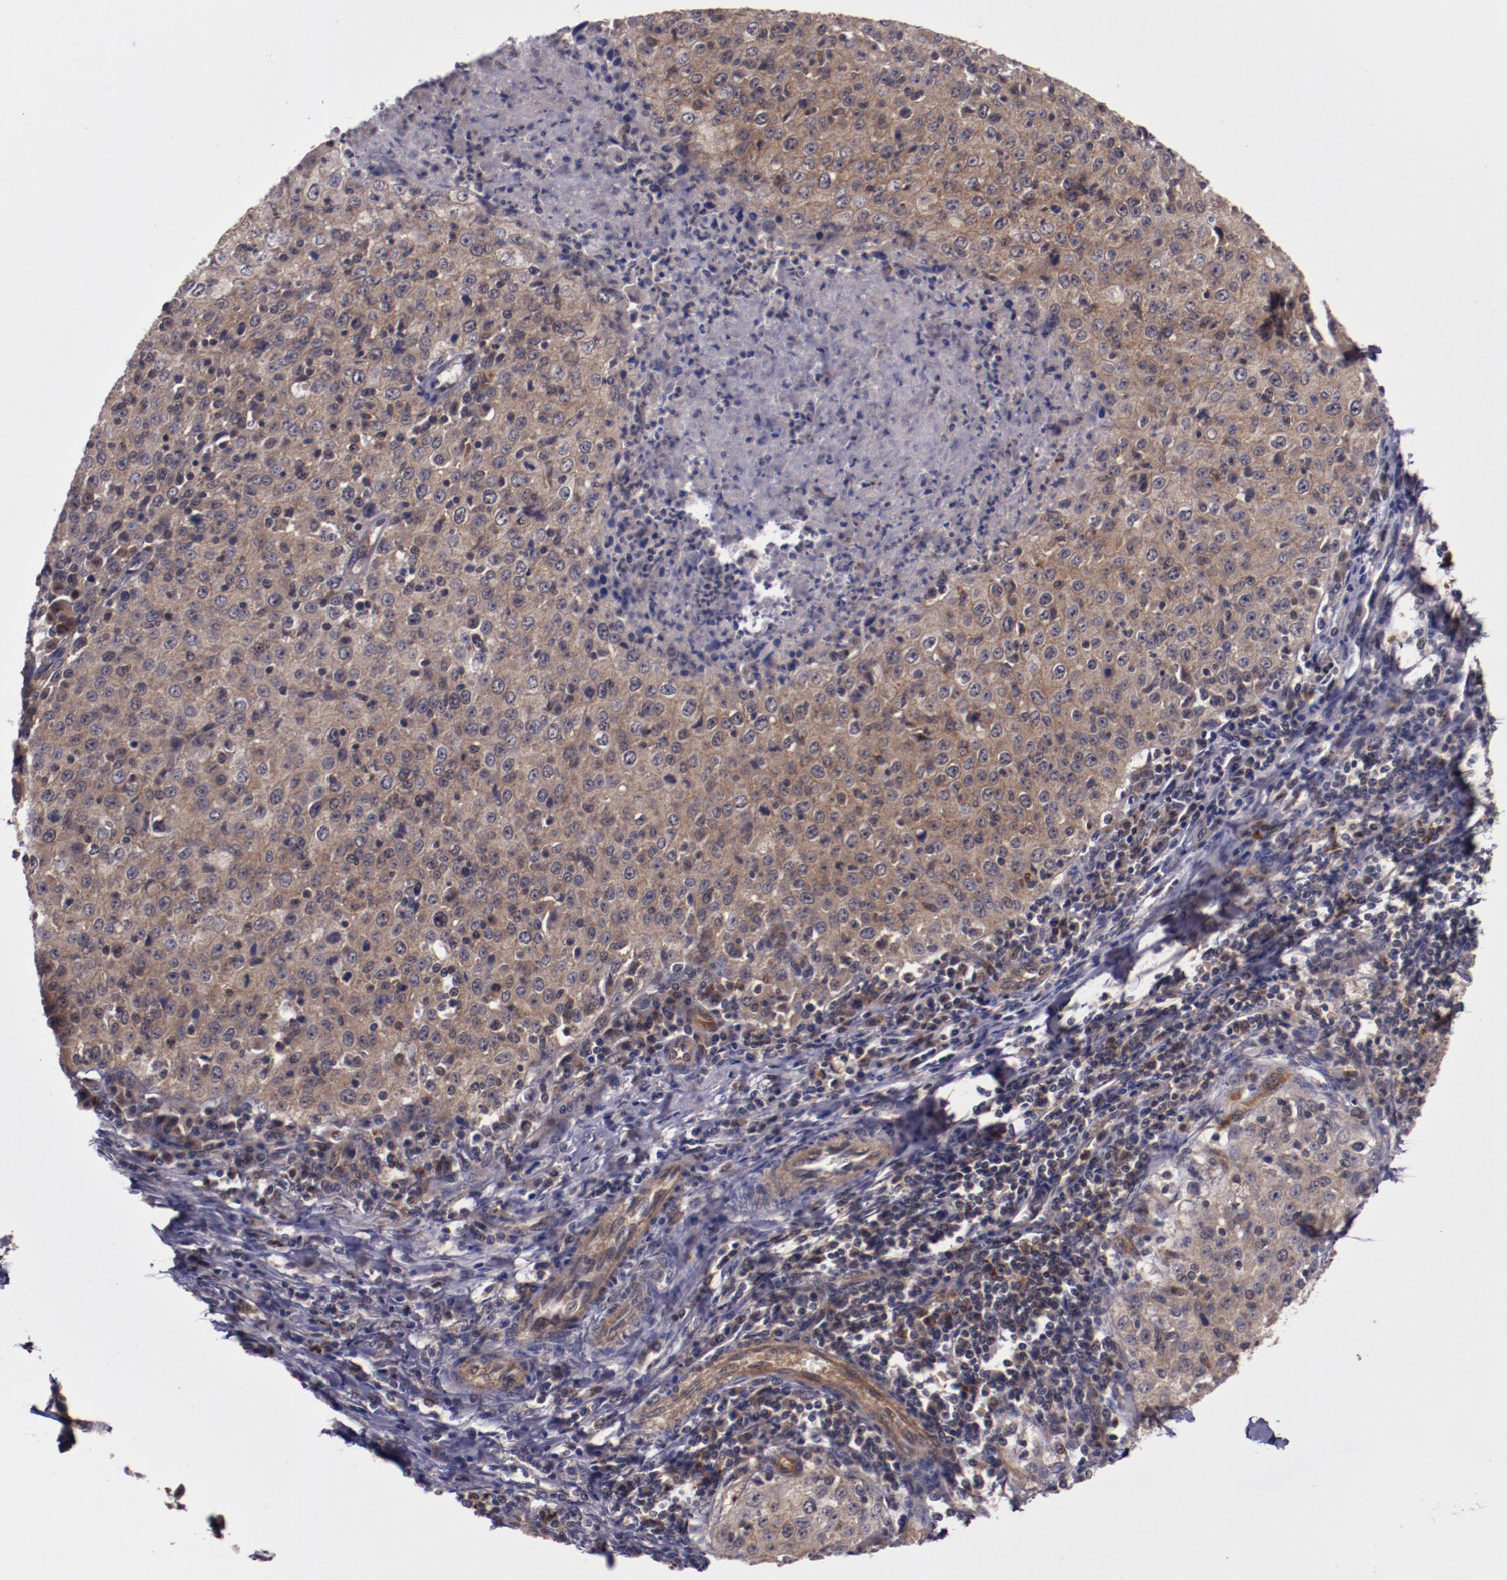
{"staining": {"intensity": "moderate", "quantity": ">75%", "location": "cytoplasmic/membranous"}, "tissue": "cervical cancer", "cell_type": "Tumor cells", "image_type": "cancer", "snomed": [{"axis": "morphology", "description": "Squamous cell carcinoma, NOS"}, {"axis": "topography", "description": "Cervix"}], "caption": "Moderate cytoplasmic/membranous protein staining is identified in approximately >75% of tumor cells in cervical cancer.", "gene": "FTSJ1", "patient": {"sex": "female", "age": 27}}